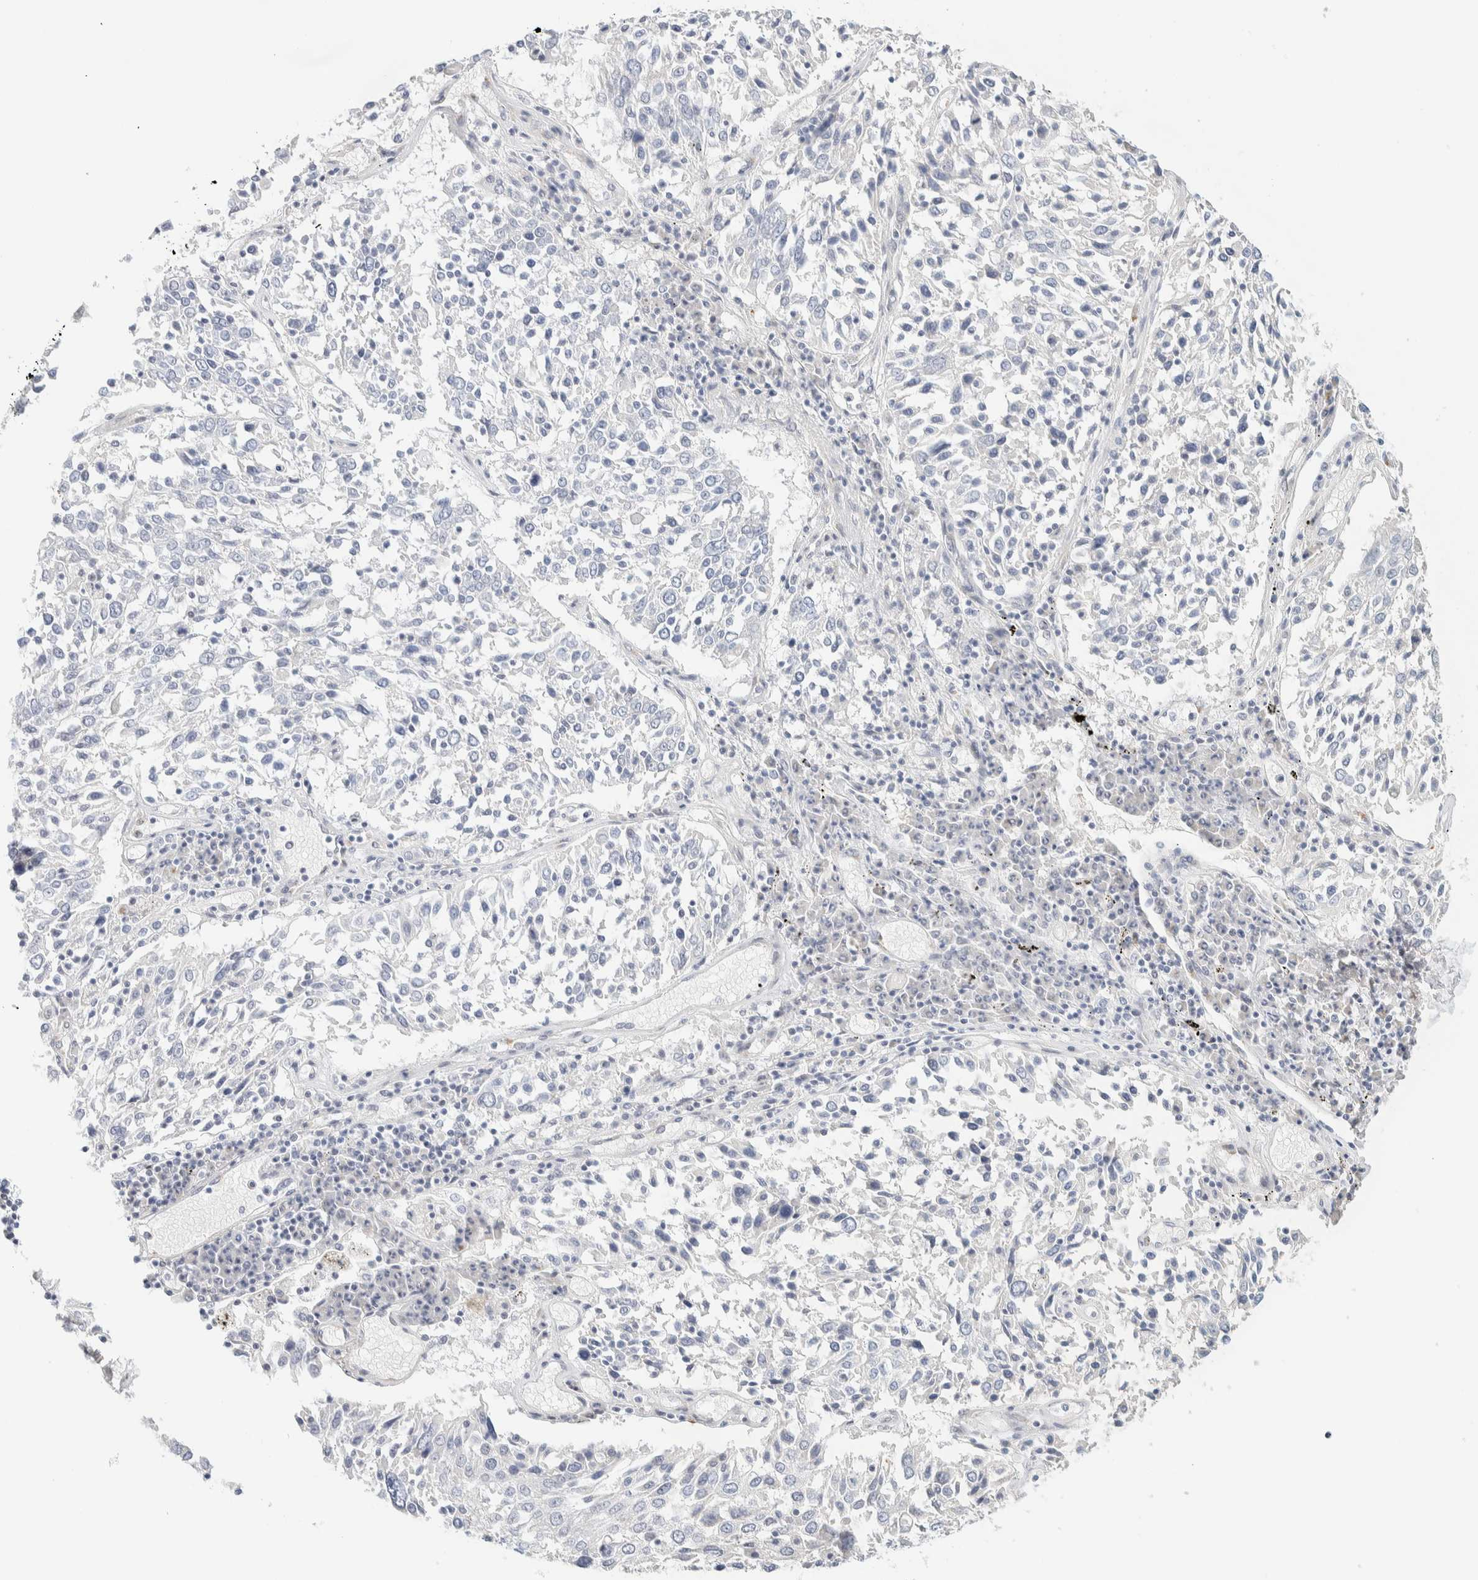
{"staining": {"intensity": "negative", "quantity": "none", "location": "none"}, "tissue": "lung cancer", "cell_type": "Tumor cells", "image_type": "cancer", "snomed": [{"axis": "morphology", "description": "Squamous cell carcinoma, NOS"}, {"axis": "topography", "description": "Lung"}], "caption": "Tumor cells show no significant expression in squamous cell carcinoma (lung).", "gene": "SPNS3", "patient": {"sex": "male", "age": 65}}